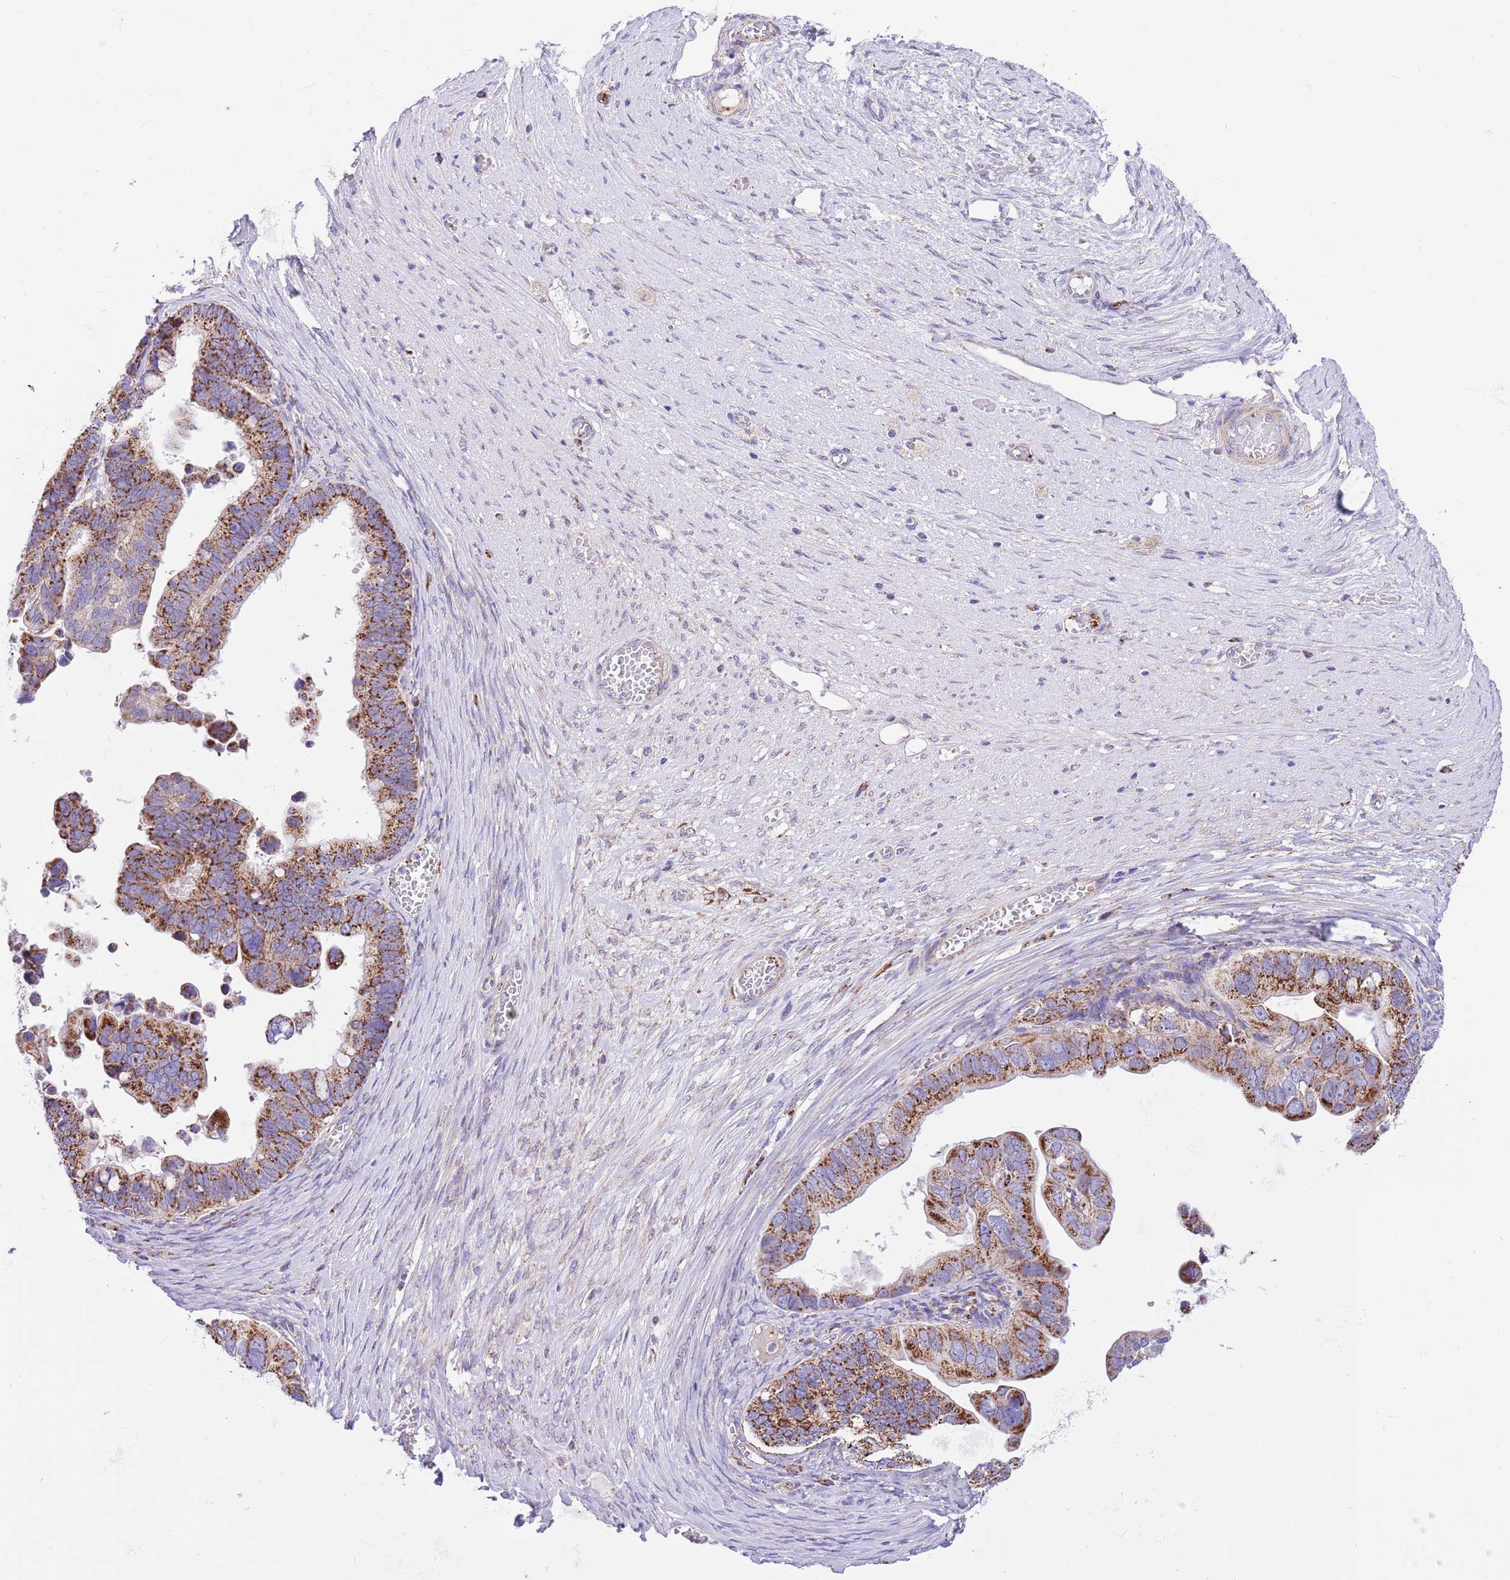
{"staining": {"intensity": "strong", "quantity": ">75%", "location": "cytoplasmic/membranous"}, "tissue": "ovarian cancer", "cell_type": "Tumor cells", "image_type": "cancer", "snomed": [{"axis": "morphology", "description": "Cystadenocarcinoma, serous, NOS"}, {"axis": "topography", "description": "Ovary"}], "caption": "Immunohistochemical staining of human ovarian cancer demonstrates high levels of strong cytoplasmic/membranous staining in approximately >75% of tumor cells.", "gene": "SS18L2", "patient": {"sex": "female", "age": 56}}